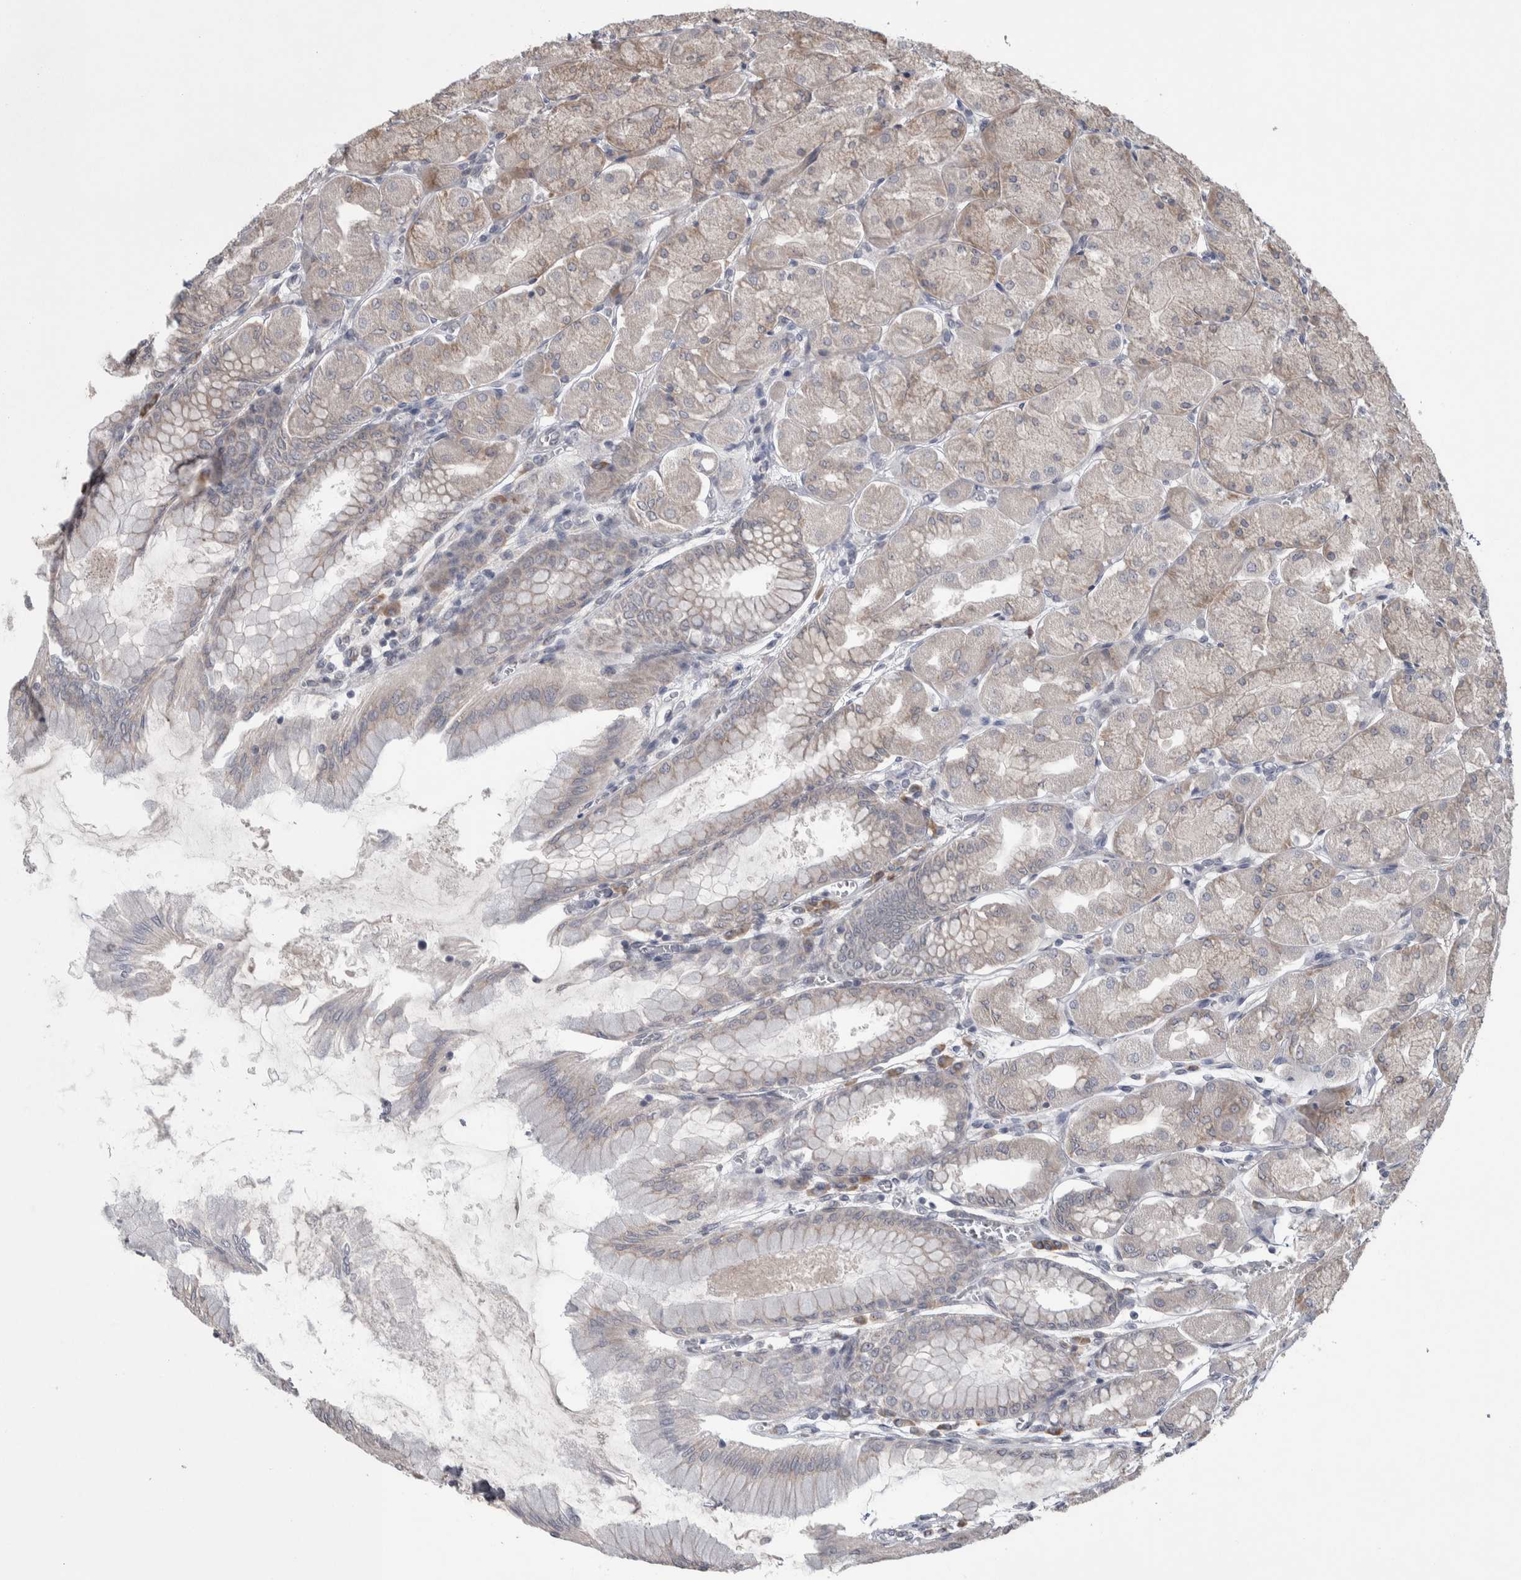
{"staining": {"intensity": "weak", "quantity": "25%-75%", "location": "cytoplasmic/membranous"}, "tissue": "stomach", "cell_type": "Glandular cells", "image_type": "normal", "snomed": [{"axis": "morphology", "description": "Normal tissue, NOS"}, {"axis": "topography", "description": "Stomach, upper"}], "caption": "Glandular cells reveal low levels of weak cytoplasmic/membranous staining in about 25%-75% of cells in benign stomach. (DAB = brown stain, brightfield microscopy at high magnification).", "gene": "CUL2", "patient": {"sex": "female", "age": 56}}